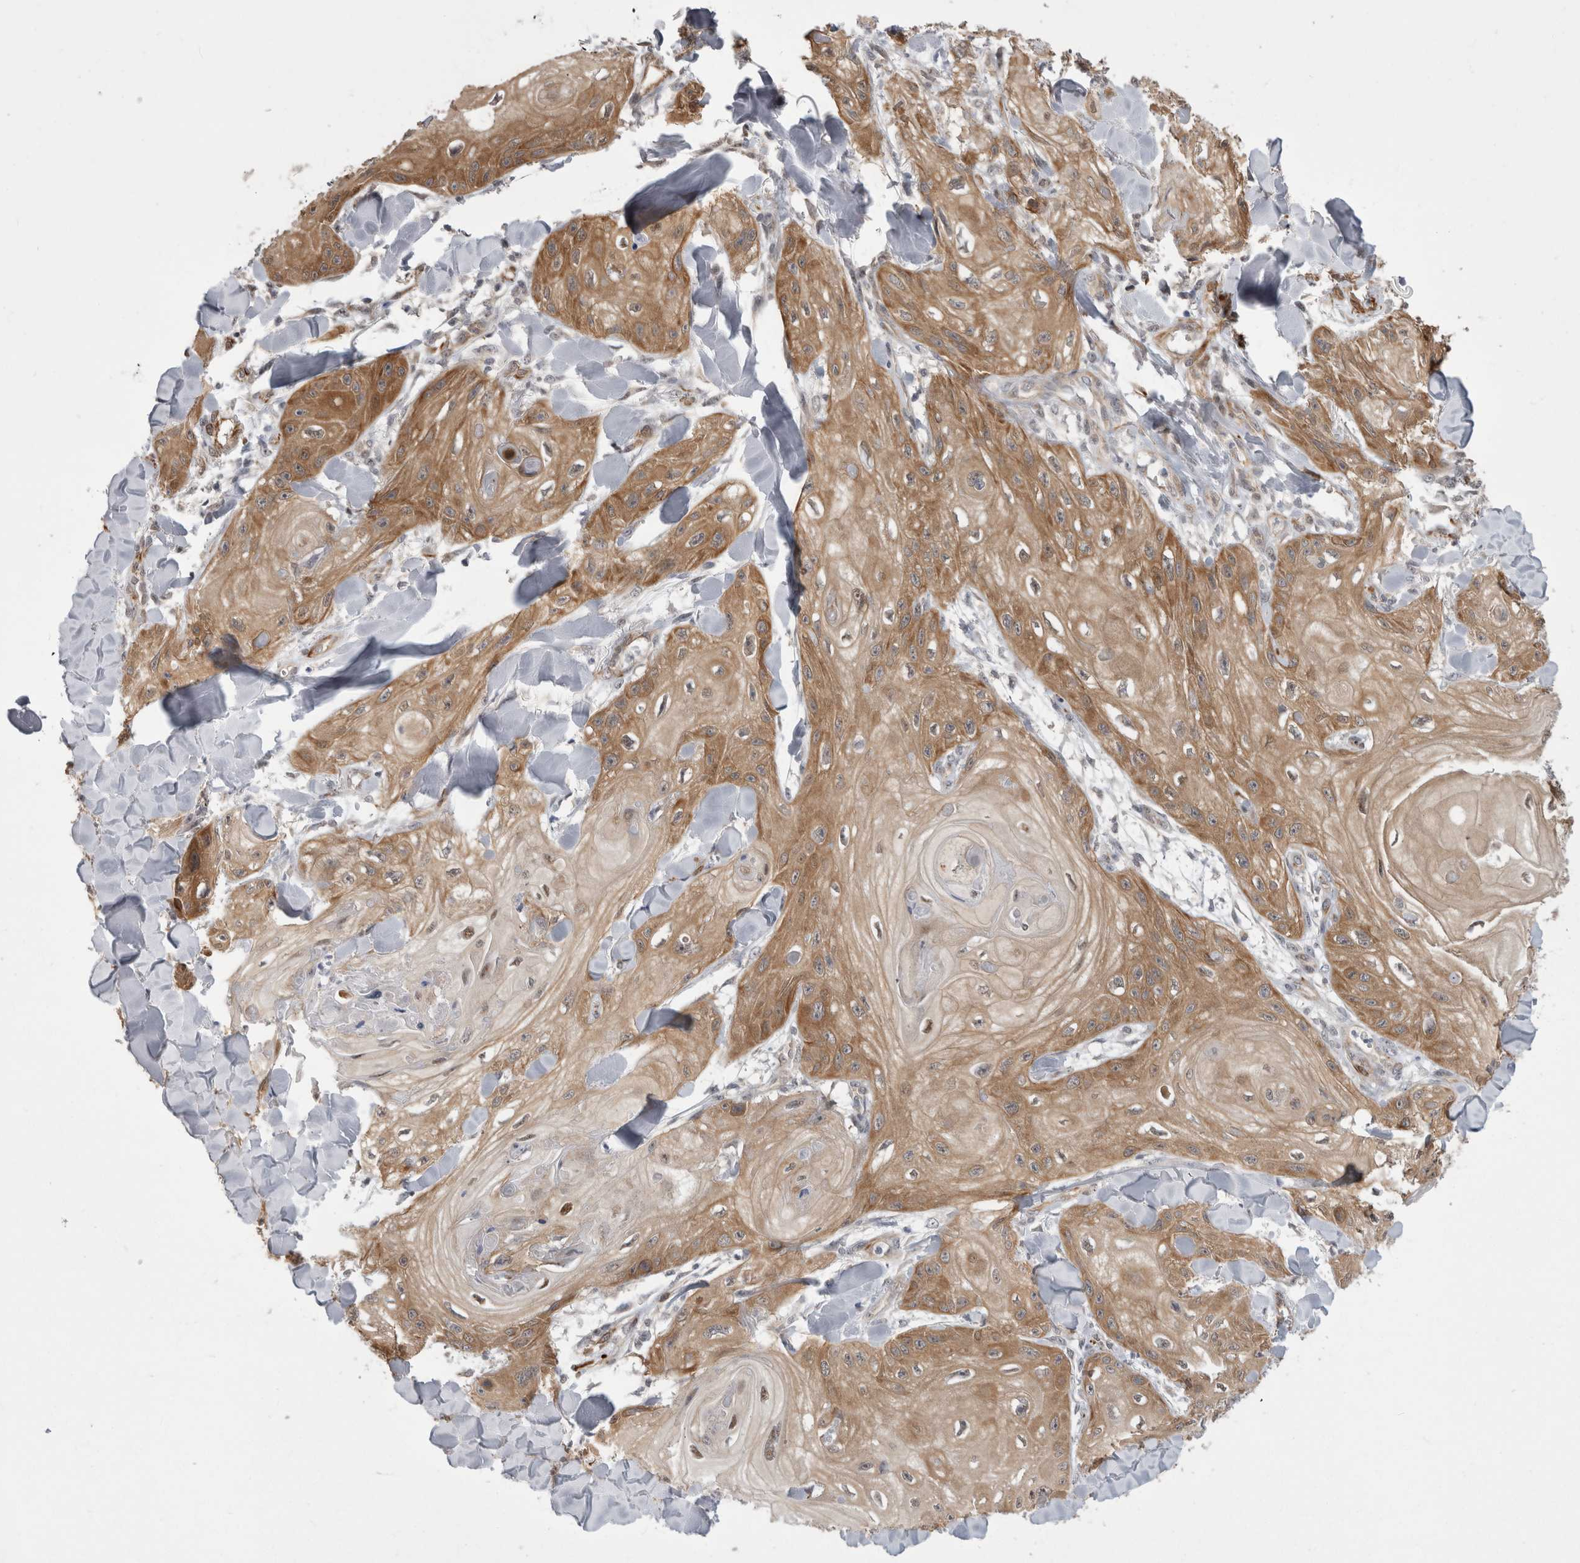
{"staining": {"intensity": "moderate", "quantity": ">75%", "location": "cytoplasmic/membranous"}, "tissue": "skin cancer", "cell_type": "Tumor cells", "image_type": "cancer", "snomed": [{"axis": "morphology", "description": "Squamous cell carcinoma, NOS"}, {"axis": "topography", "description": "Skin"}], "caption": "DAB immunohistochemical staining of skin squamous cell carcinoma exhibits moderate cytoplasmic/membranous protein positivity in approximately >75% of tumor cells.", "gene": "FAM83H", "patient": {"sex": "male", "age": 74}}